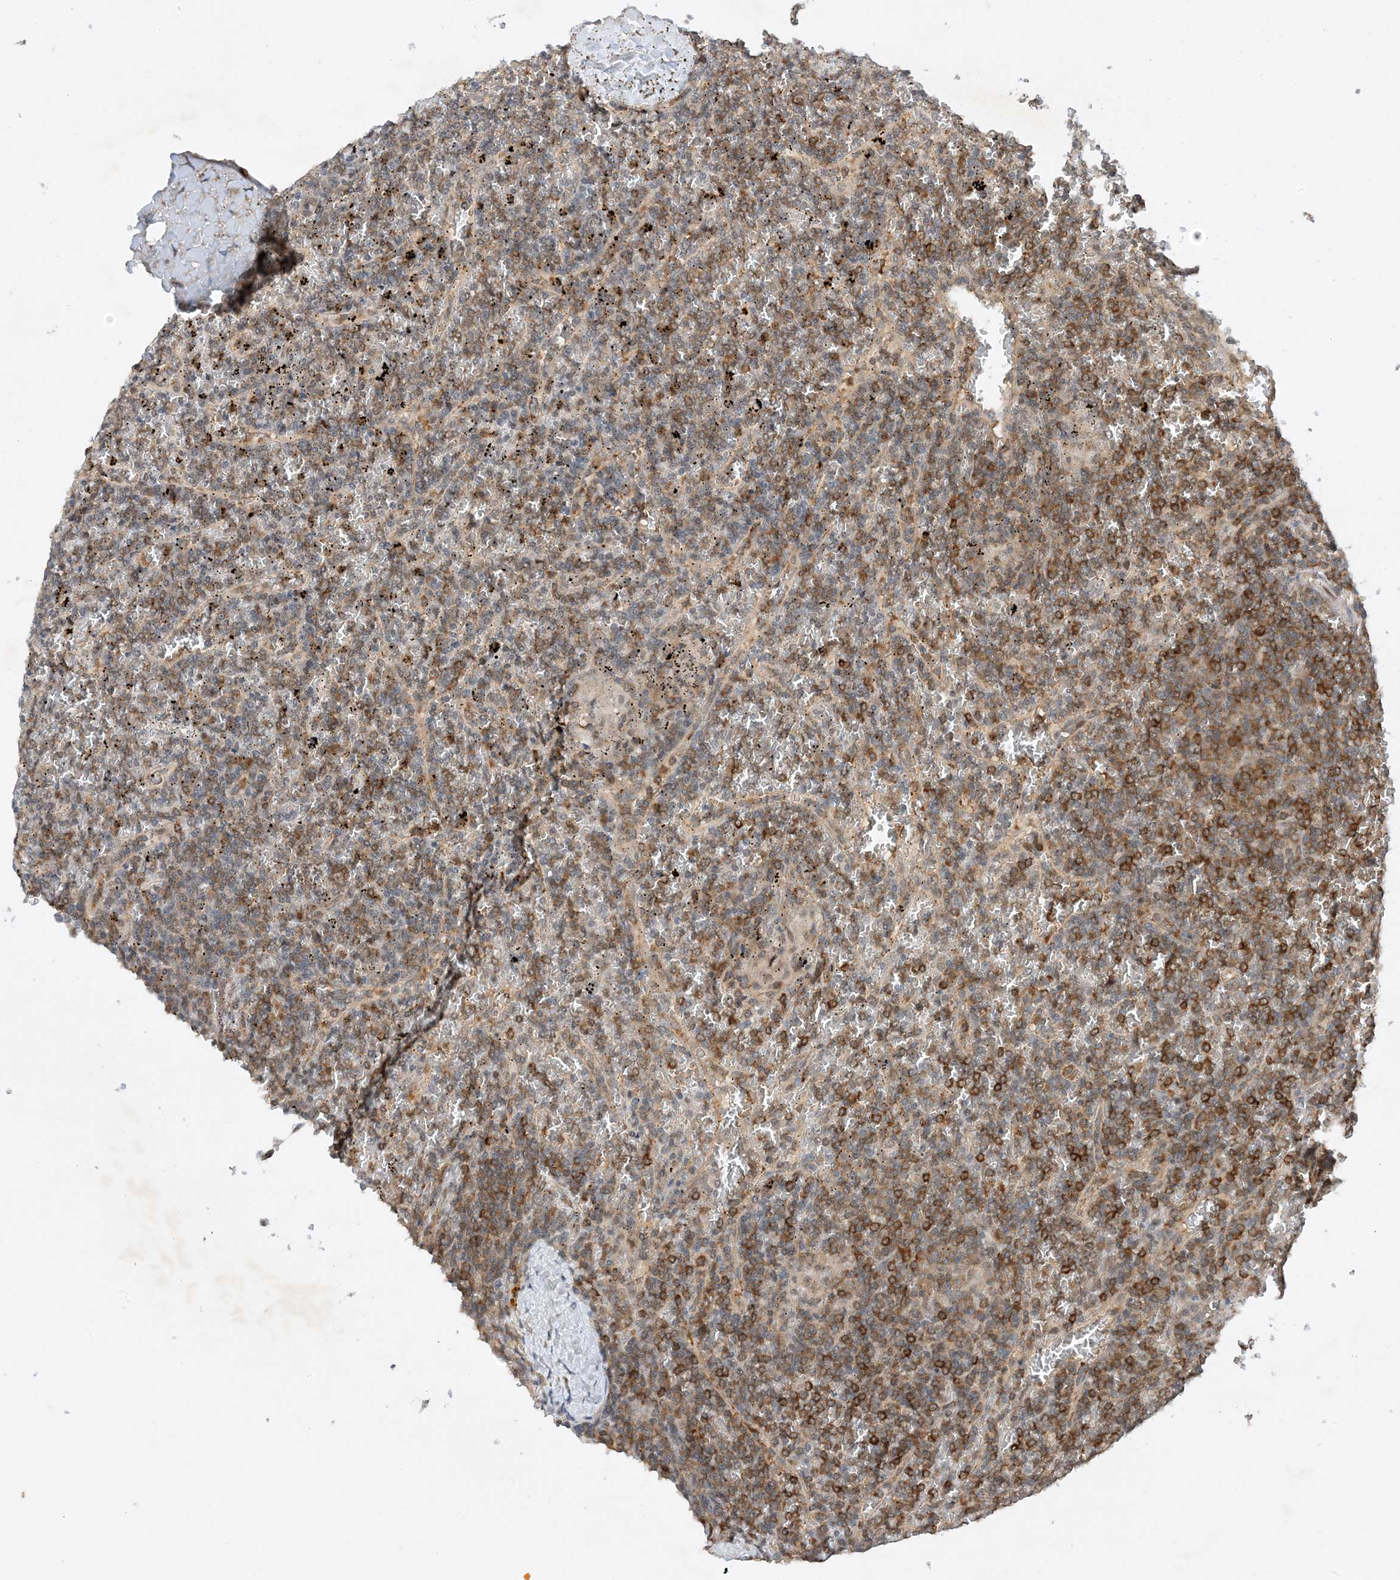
{"staining": {"intensity": "moderate", "quantity": "25%-75%", "location": "cytoplasmic/membranous"}, "tissue": "lymphoma", "cell_type": "Tumor cells", "image_type": "cancer", "snomed": [{"axis": "morphology", "description": "Malignant lymphoma, non-Hodgkin's type, Low grade"}, {"axis": "topography", "description": "Spleen"}], "caption": "Malignant lymphoma, non-Hodgkin's type (low-grade) was stained to show a protein in brown. There is medium levels of moderate cytoplasmic/membranous expression in about 25%-75% of tumor cells. (brown staining indicates protein expression, while blue staining denotes nuclei).", "gene": "MAST3", "patient": {"sex": "female", "age": 19}}